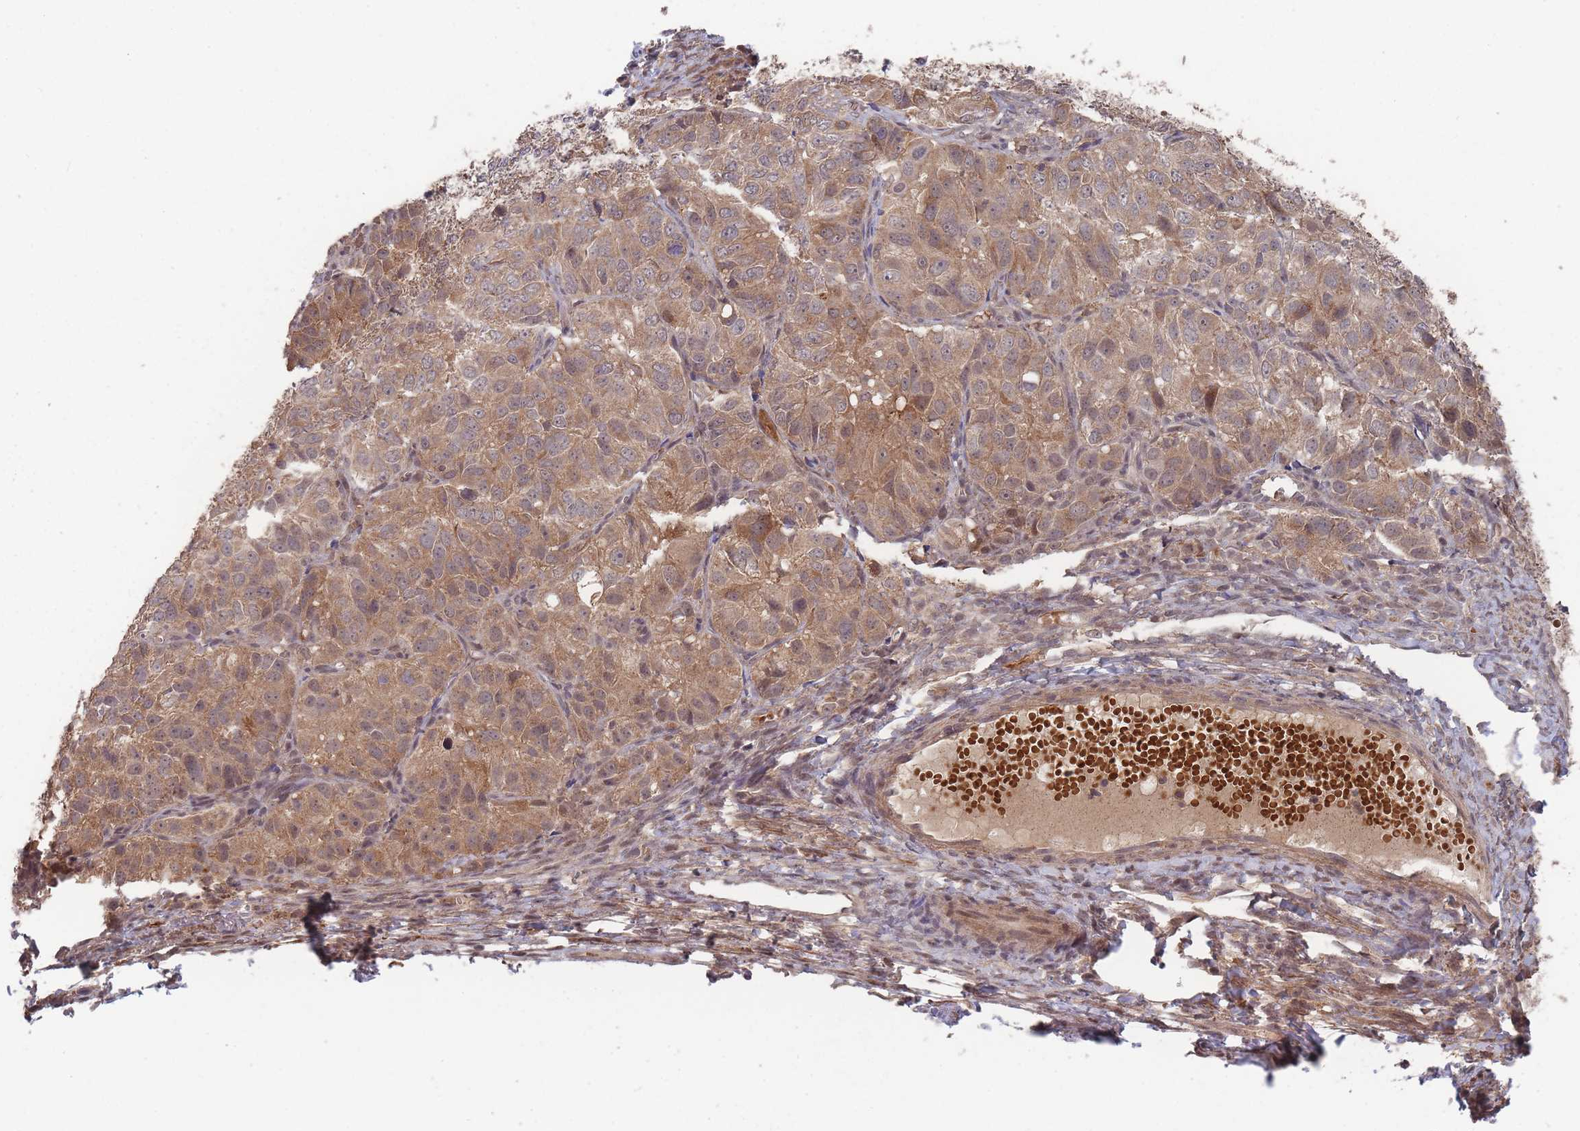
{"staining": {"intensity": "moderate", "quantity": ">75%", "location": "cytoplasmic/membranous"}, "tissue": "ovarian cancer", "cell_type": "Tumor cells", "image_type": "cancer", "snomed": [{"axis": "morphology", "description": "Carcinoma, endometroid"}, {"axis": "topography", "description": "Ovary"}], "caption": "A high-resolution histopathology image shows immunohistochemistry staining of ovarian endometroid carcinoma, which reveals moderate cytoplasmic/membranous staining in about >75% of tumor cells. The staining is performed using DAB brown chromogen to label protein expression. The nuclei are counter-stained blue using hematoxylin.", "gene": "SF3B1", "patient": {"sex": "female", "age": 51}}